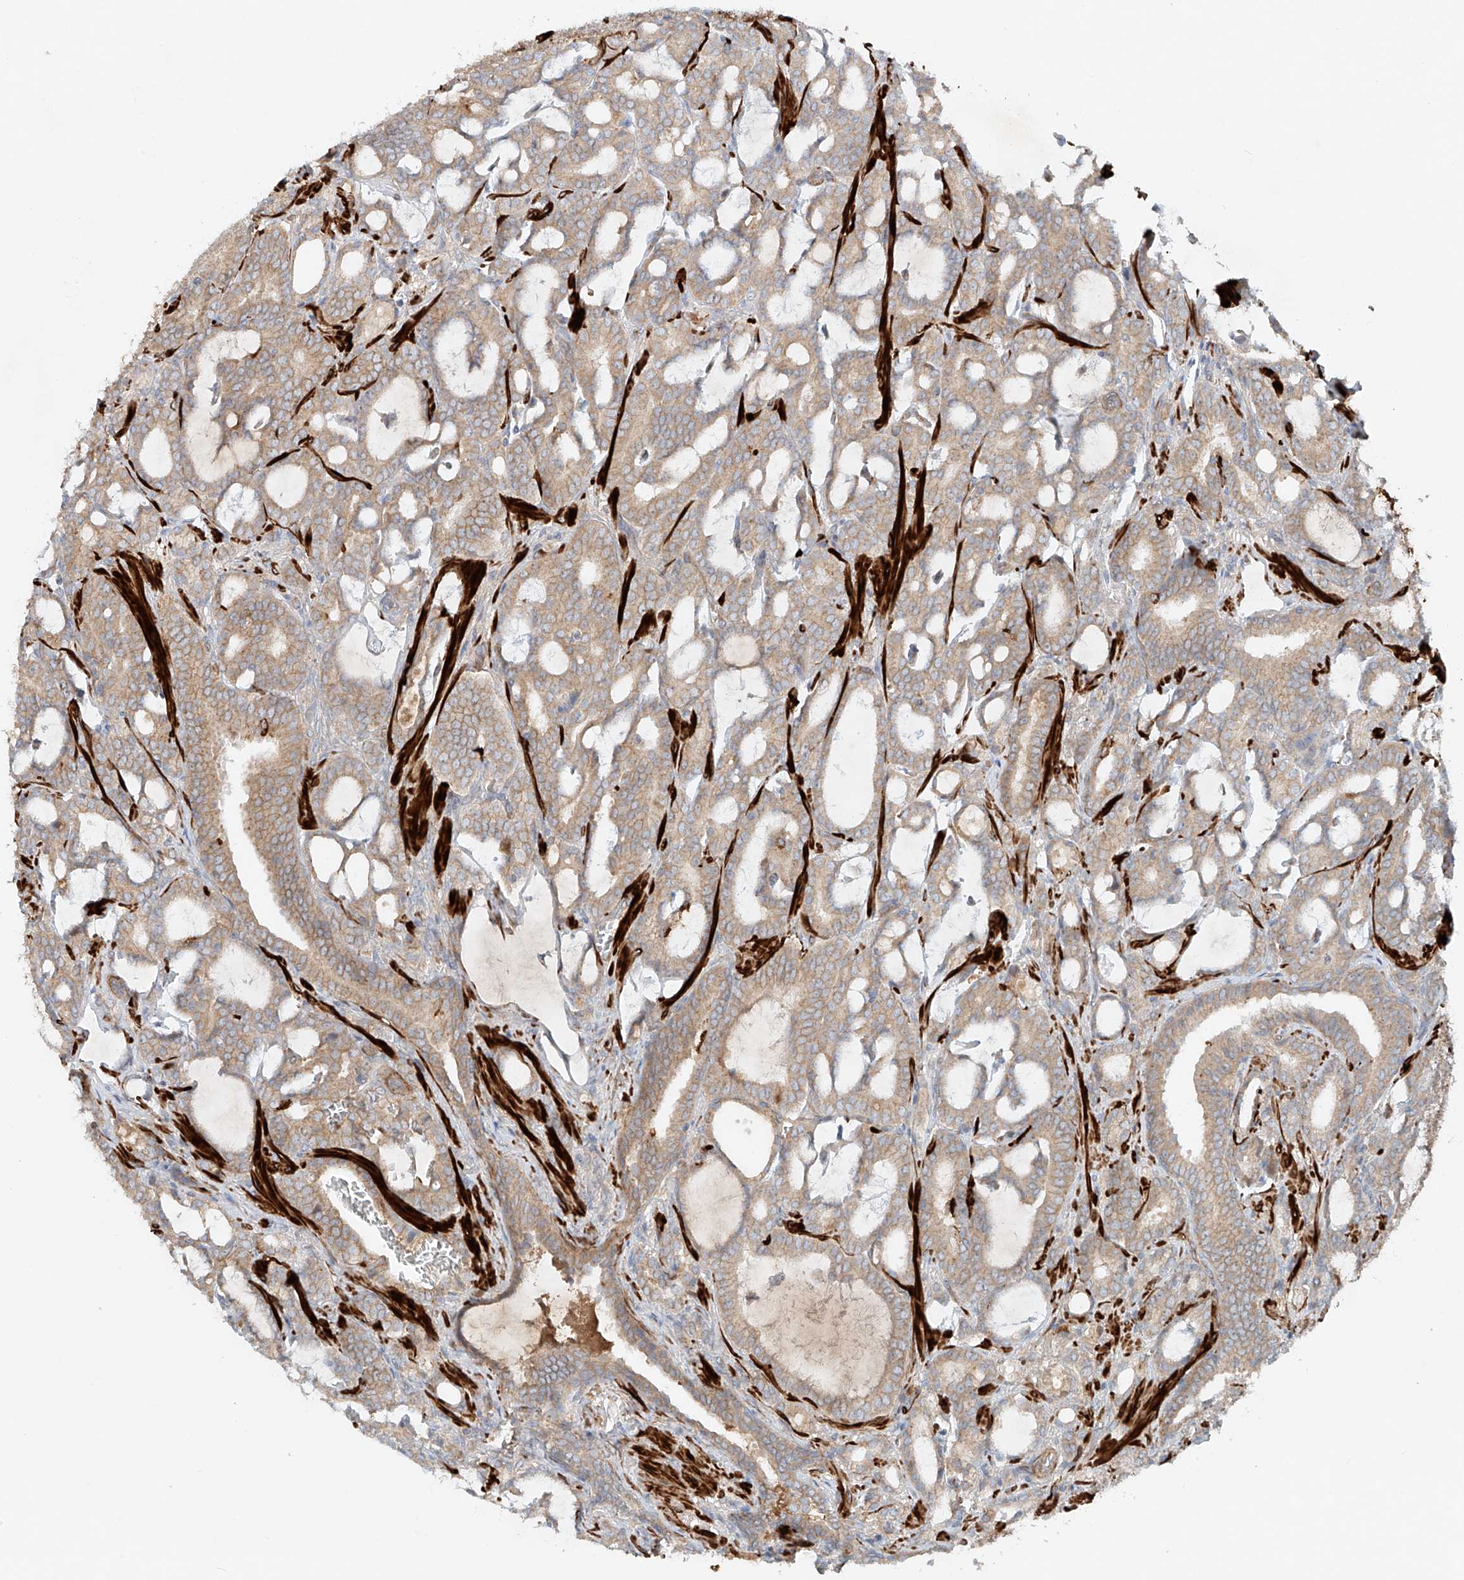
{"staining": {"intensity": "weak", "quantity": ">75%", "location": "cytoplasmic/membranous"}, "tissue": "prostate cancer", "cell_type": "Tumor cells", "image_type": "cancer", "snomed": [{"axis": "morphology", "description": "Adenocarcinoma, High grade"}, {"axis": "topography", "description": "Prostate and seminal vesicle, NOS"}], "caption": "This photomicrograph shows immunohistochemistry (IHC) staining of human prostate cancer, with low weak cytoplasmic/membranous staining in about >75% of tumor cells.", "gene": "LYRM9", "patient": {"sex": "male", "age": 67}}